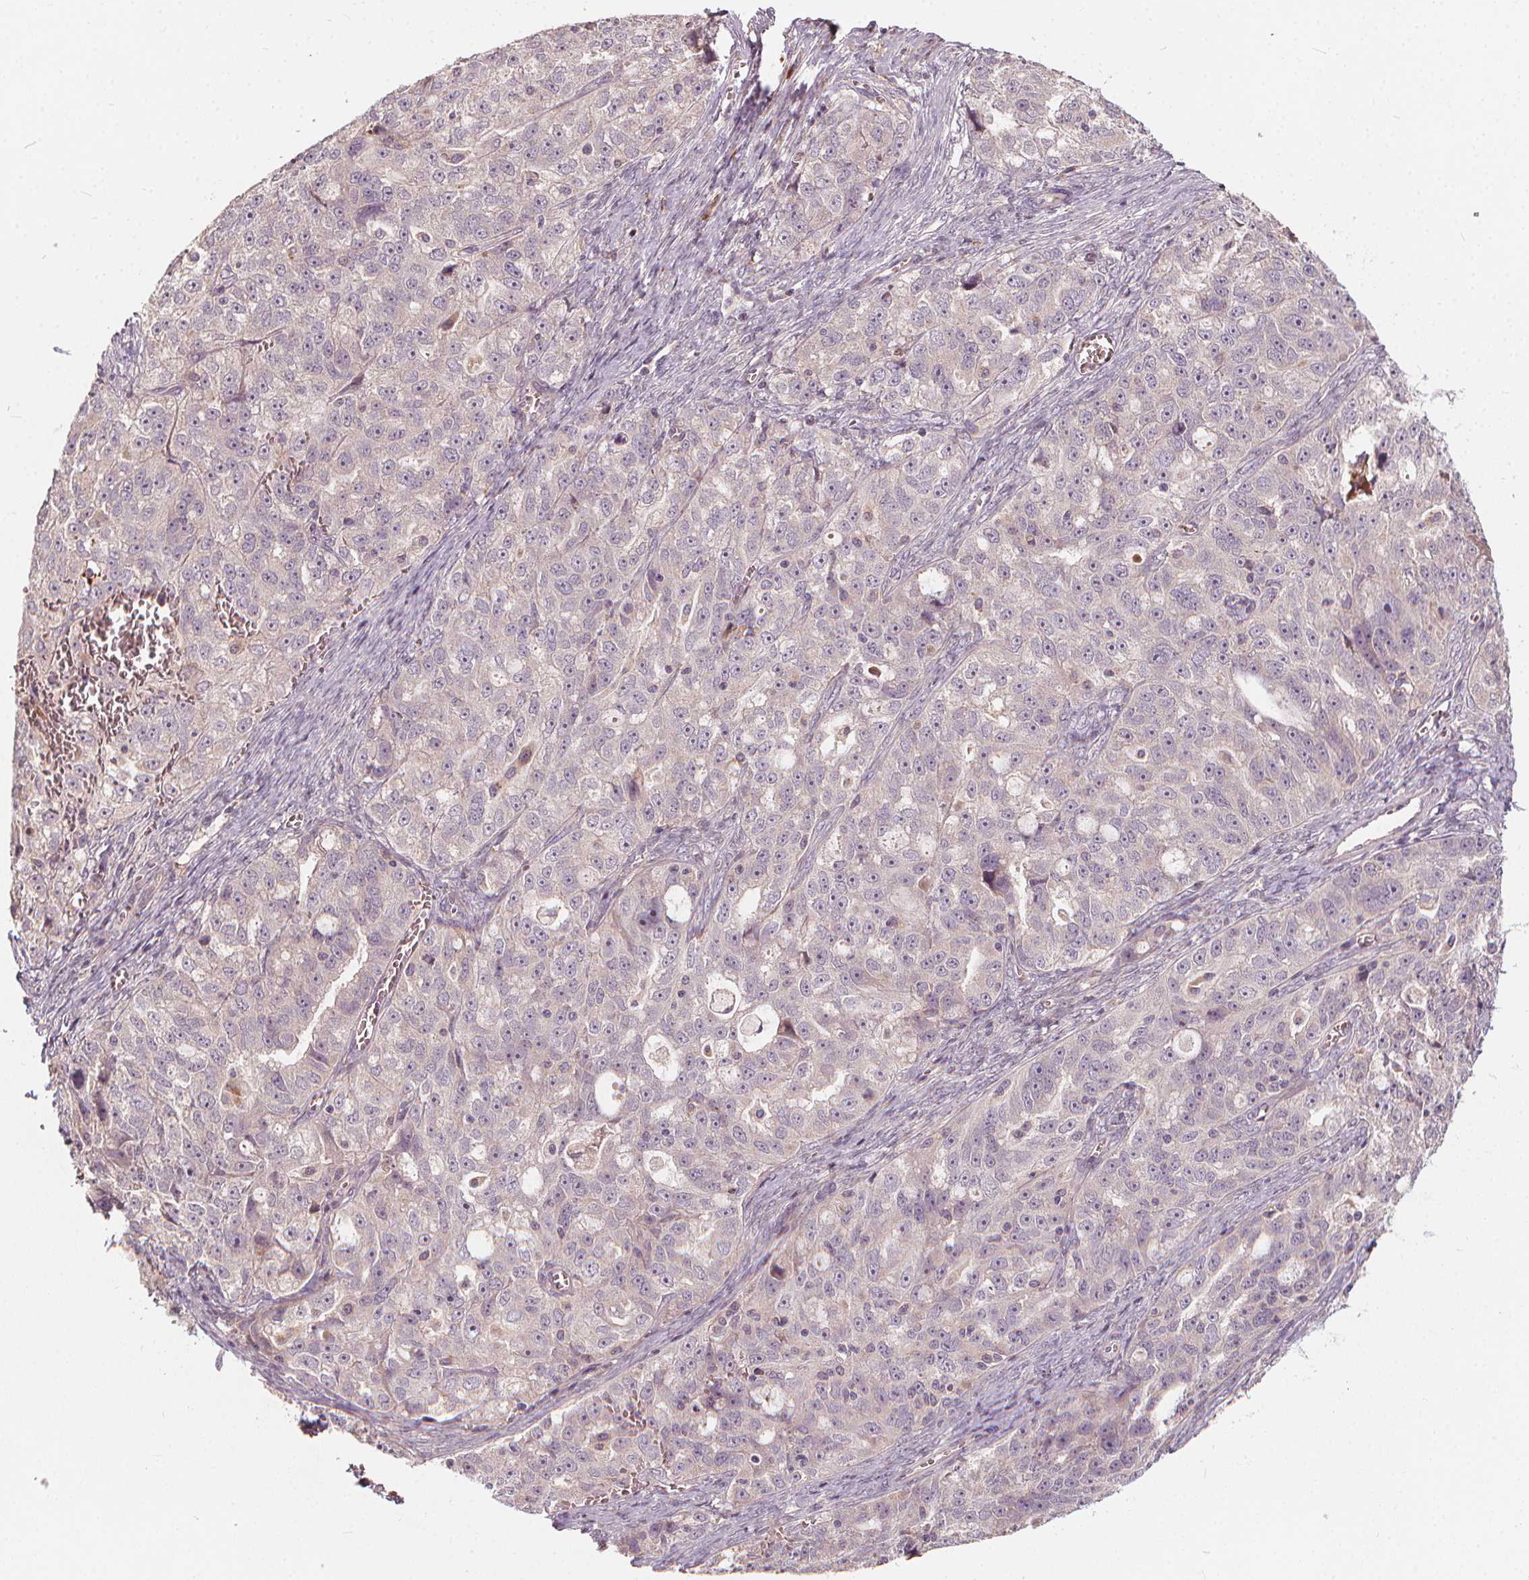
{"staining": {"intensity": "negative", "quantity": "none", "location": "none"}, "tissue": "ovarian cancer", "cell_type": "Tumor cells", "image_type": "cancer", "snomed": [{"axis": "morphology", "description": "Cystadenocarcinoma, serous, NOS"}, {"axis": "topography", "description": "Ovary"}], "caption": "This is a image of immunohistochemistry (IHC) staining of ovarian cancer (serous cystadenocarcinoma), which shows no expression in tumor cells.", "gene": "IPO13", "patient": {"sex": "female", "age": 51}}